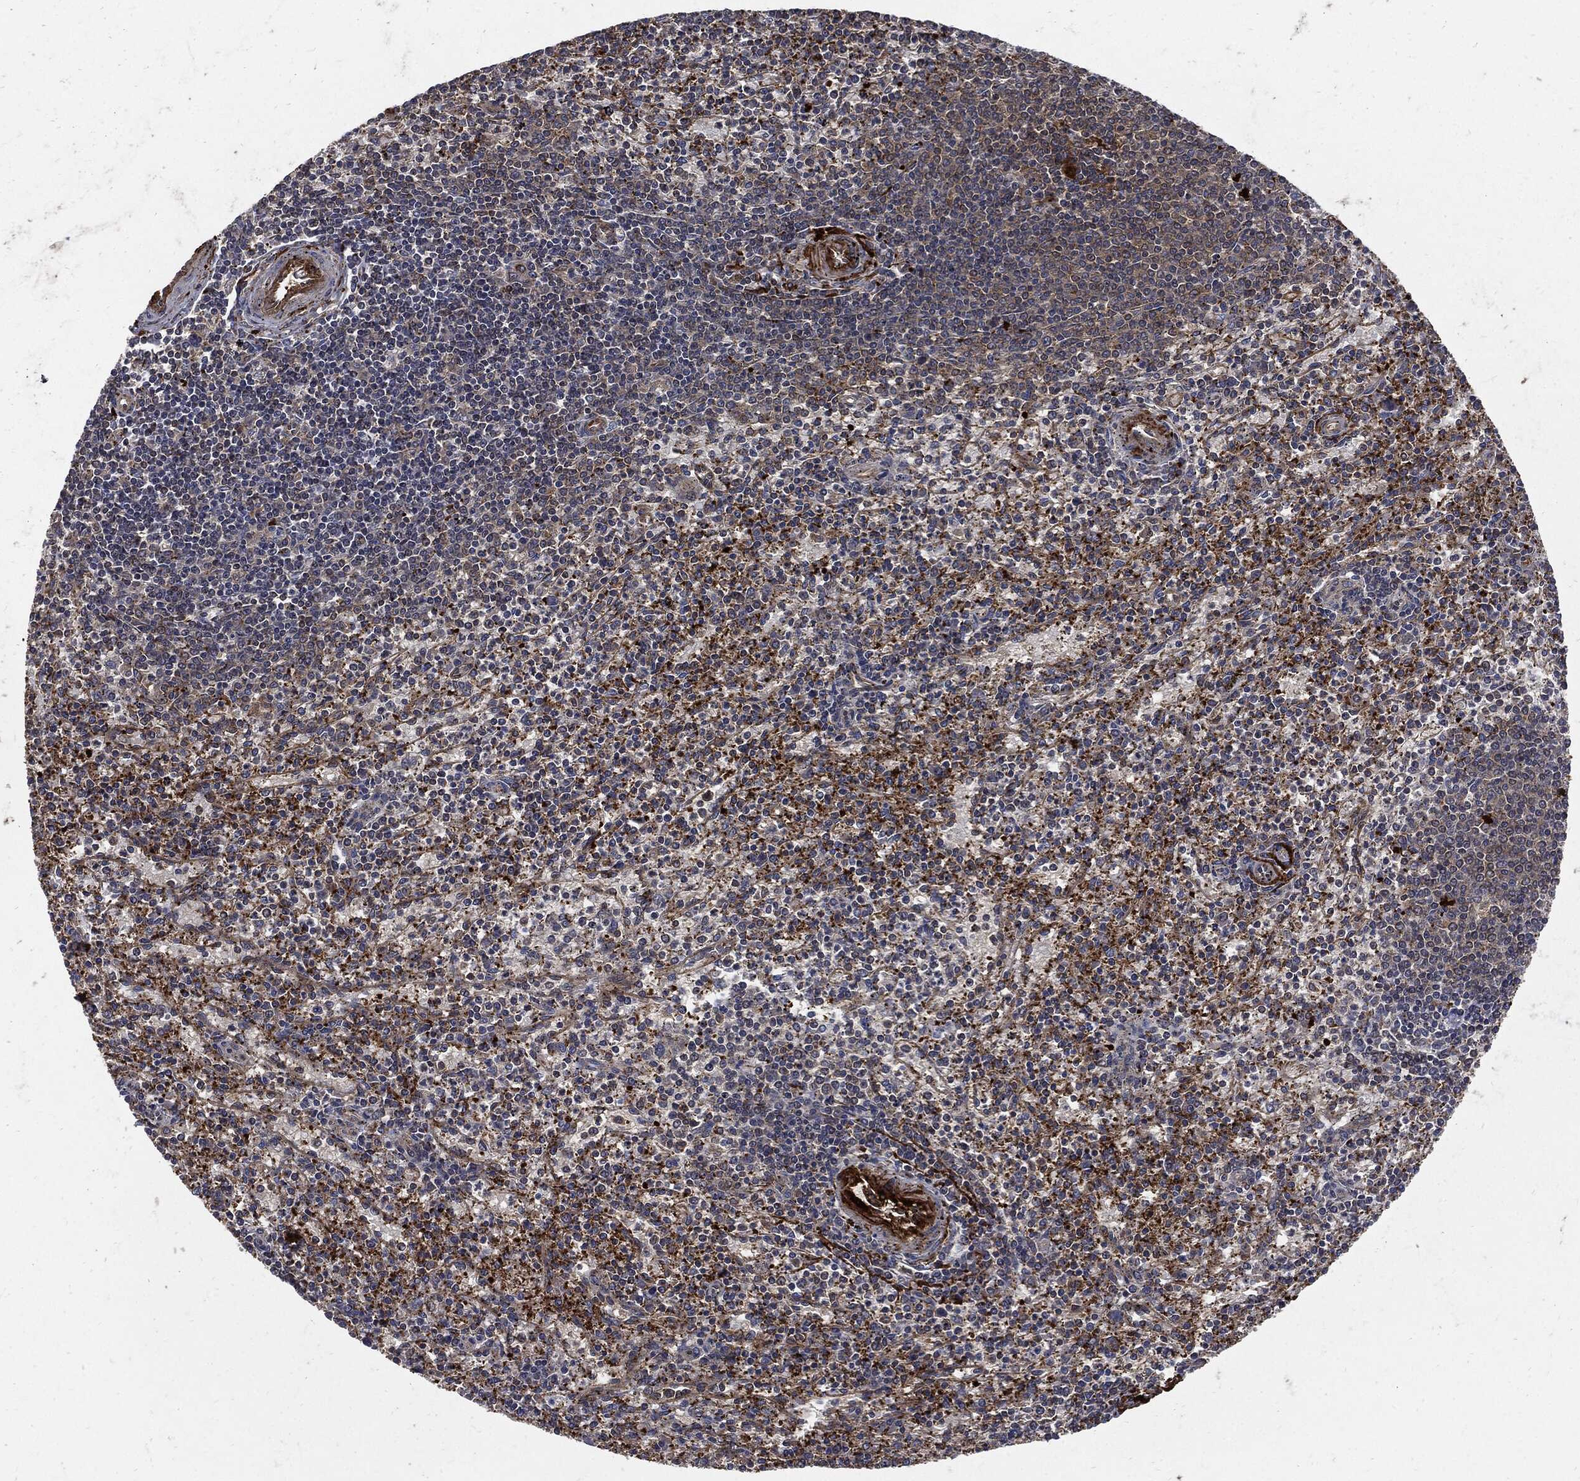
{"staining": {"intensity": "moderate", "quantity": "<25%", "location": "cytoplasmic/membranous"}, "tissue": "spleen", "cell_type": "Cells in red pulp", "image_type": "normal", "snomed": [{"axis": "morphology", "description": "Normal tissue, NOS"}, {"axis": "topography", "description": "Spleen"}], "caption": "About <25% of cells in red pulp in unremarkable spleen reveal moderate cytoplasmic/membranous protein positivity as visualized by brown immunohistochemical staining.", "gene": "CLU", "patient": {"sex": "female", "age": 37}}